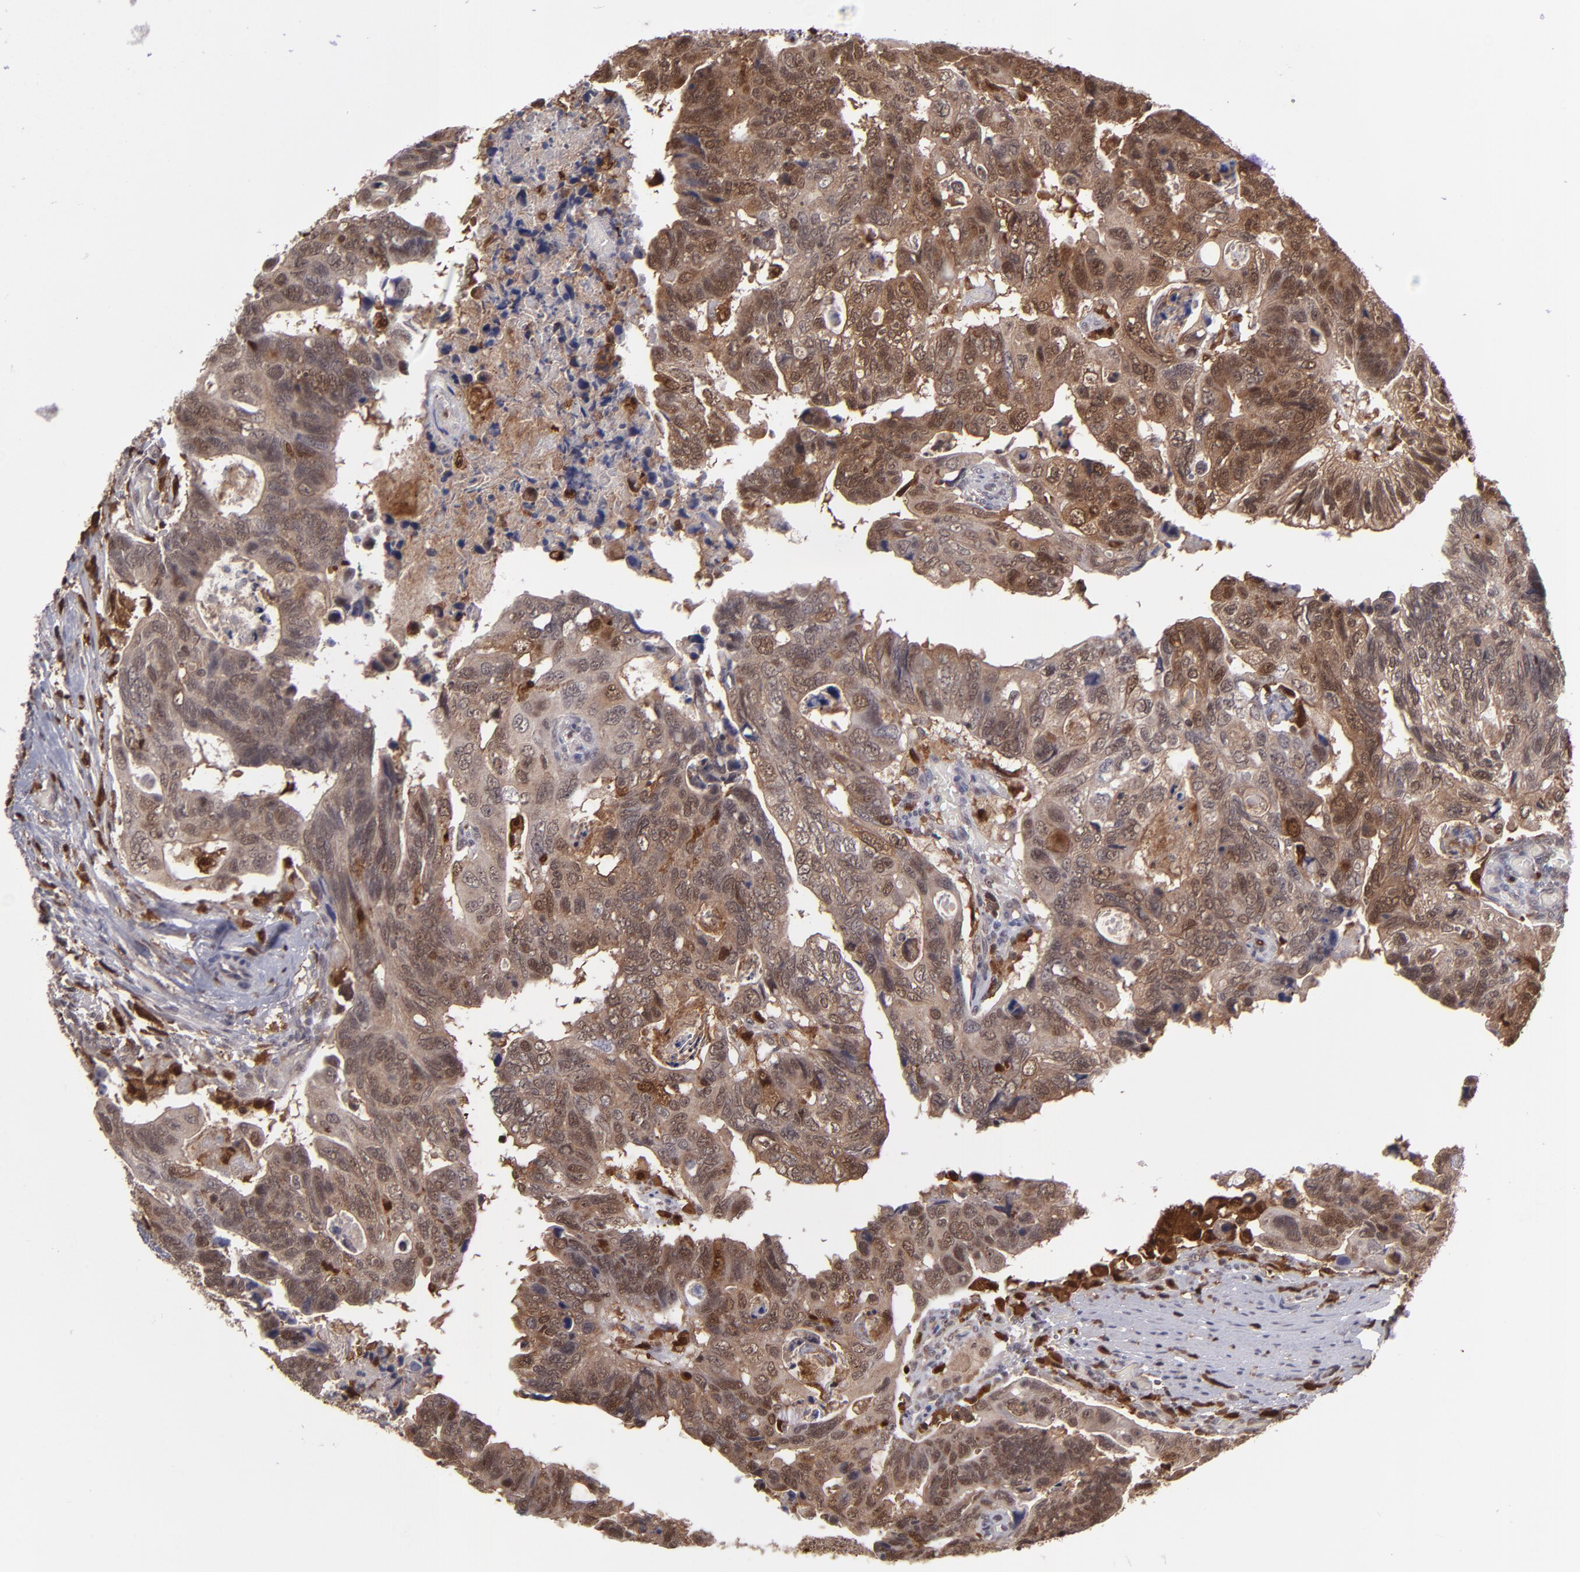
{"staining": {"intensity": "moderate", "quantity": ">75%", "location": "cytoplasmic/membranous,nuclear"}, "tissue": "colorectal cancer", "cell_type": "Tumor cells", "image_type": "cancer", "snomed": [{"axis": "morphology", "description": "Adenocarcinoma, NOS"}, {"axis": "topography", "description": "Rectum"}], "caption": "Colorectal cancer (adenocarcinoma) was stained to show a protein in brown. There is medium levels of moderate cytoplasmic/membranous and nuclear expression in approximately >75% of tumor cells.", "gene": "GRB2", "patient": {"sex": "male", "age": 53}}